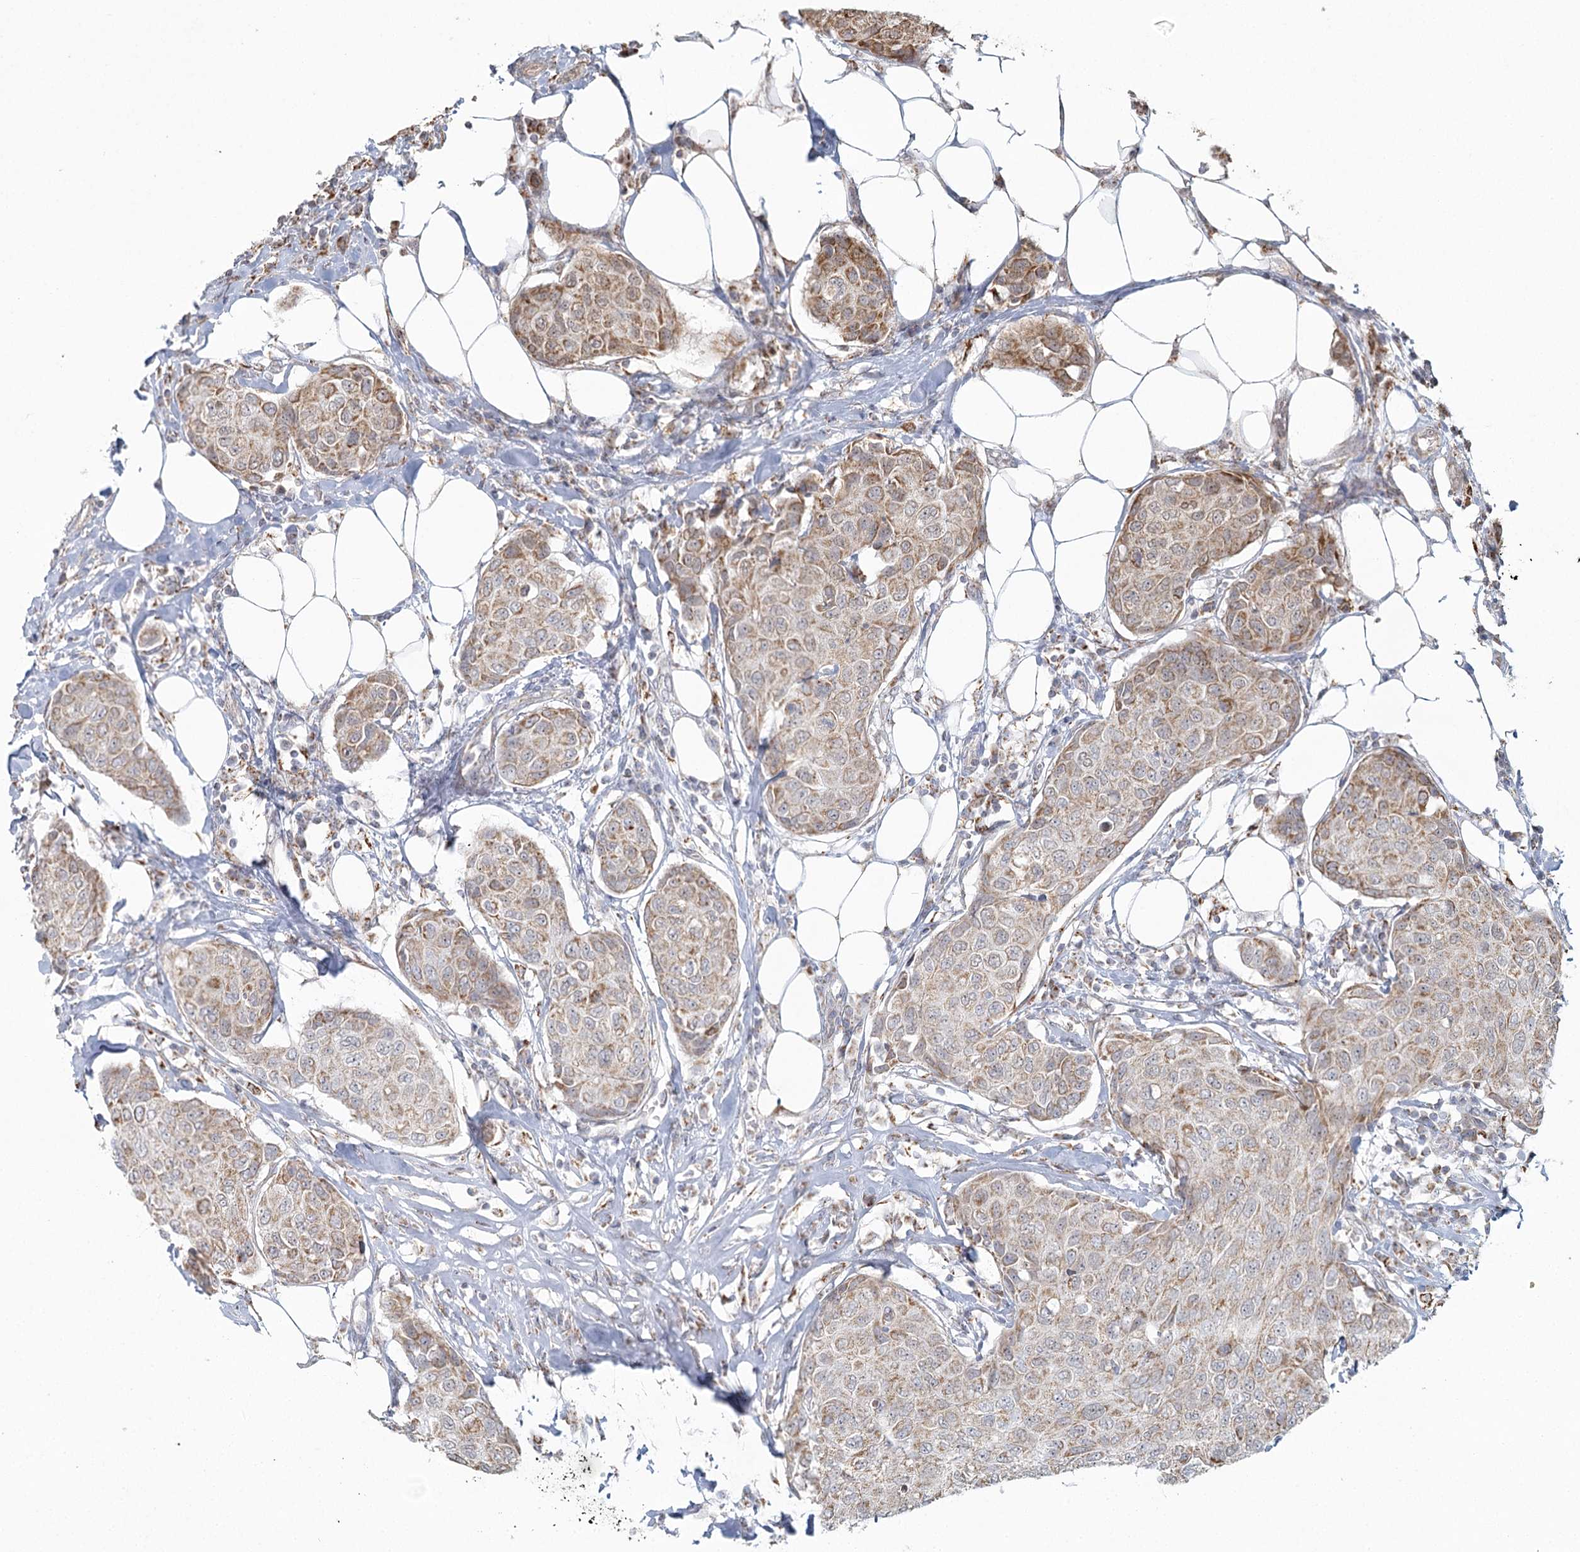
{"staining": {"intensity": "moderate", "quantity": "25%-75%", "location": "cytoplasmic/membranous"}, "tissue": "breast cancer", "cell_type": "Tumor cells", "image_type": "cancer", "snomed": [{"axis": "morphology", "description": "Duct carcinoma"}, {"axis": "topography", "description": "Breast"}], "caption": "High-magnification brightfield microscopy of breast cancer (invasive ductal carcinoma) stained with DAB (brown) and counterstained with hematoxylin (blue). tumor cells exhibit moderate cytoplasmic/membranous staining is present in about25%-75% of cells. The staining was performed using DAB, with brown indicating positive protein expression. Nuclei are stained blue with hematoxylin.", "gene": "LACTB", "patient": {"sex": "female", "age": 80}}